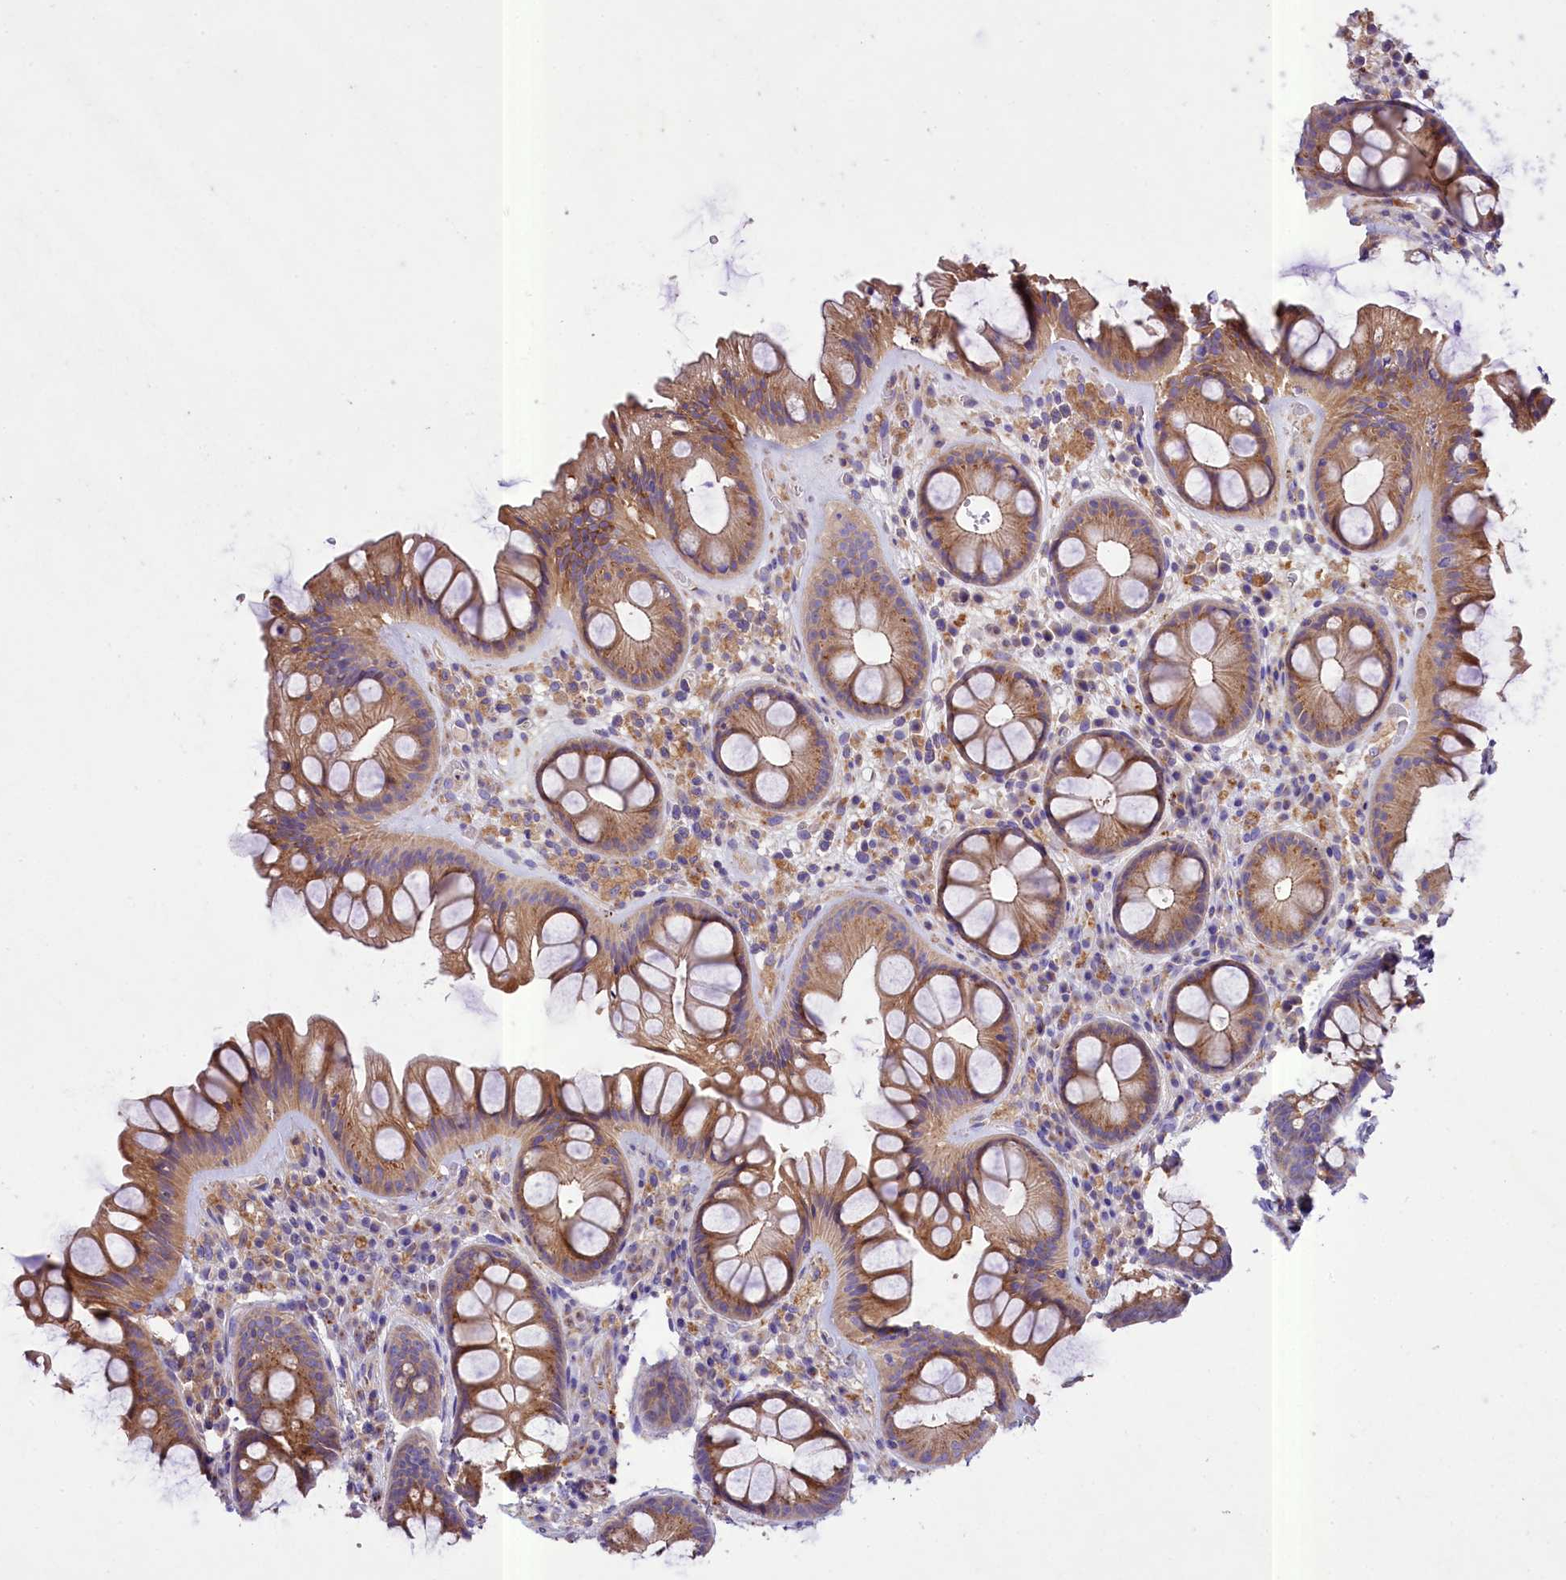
{"staining": {"intensity": "moderate", "quantity": ">75%", "location": "cytoplasmic/membranous"}, "tissue": "rectum", "cell_type": "Glandular cells", "image_type": "normal", "snomed": [{"axis": "morphology", "description": "Normal tissue, NOS"}, {"axis": "topography", "description": "Rectum"}], "caption": "Protein staining of unremarkable rectum reveals moderate cytoplasmic/membranous staining in approximately >75% of glandular cells. (IHC, brightfield microscopy, high magnification).", "gene": "PEMT", "patient": {"sex": "male", "age": 74}}